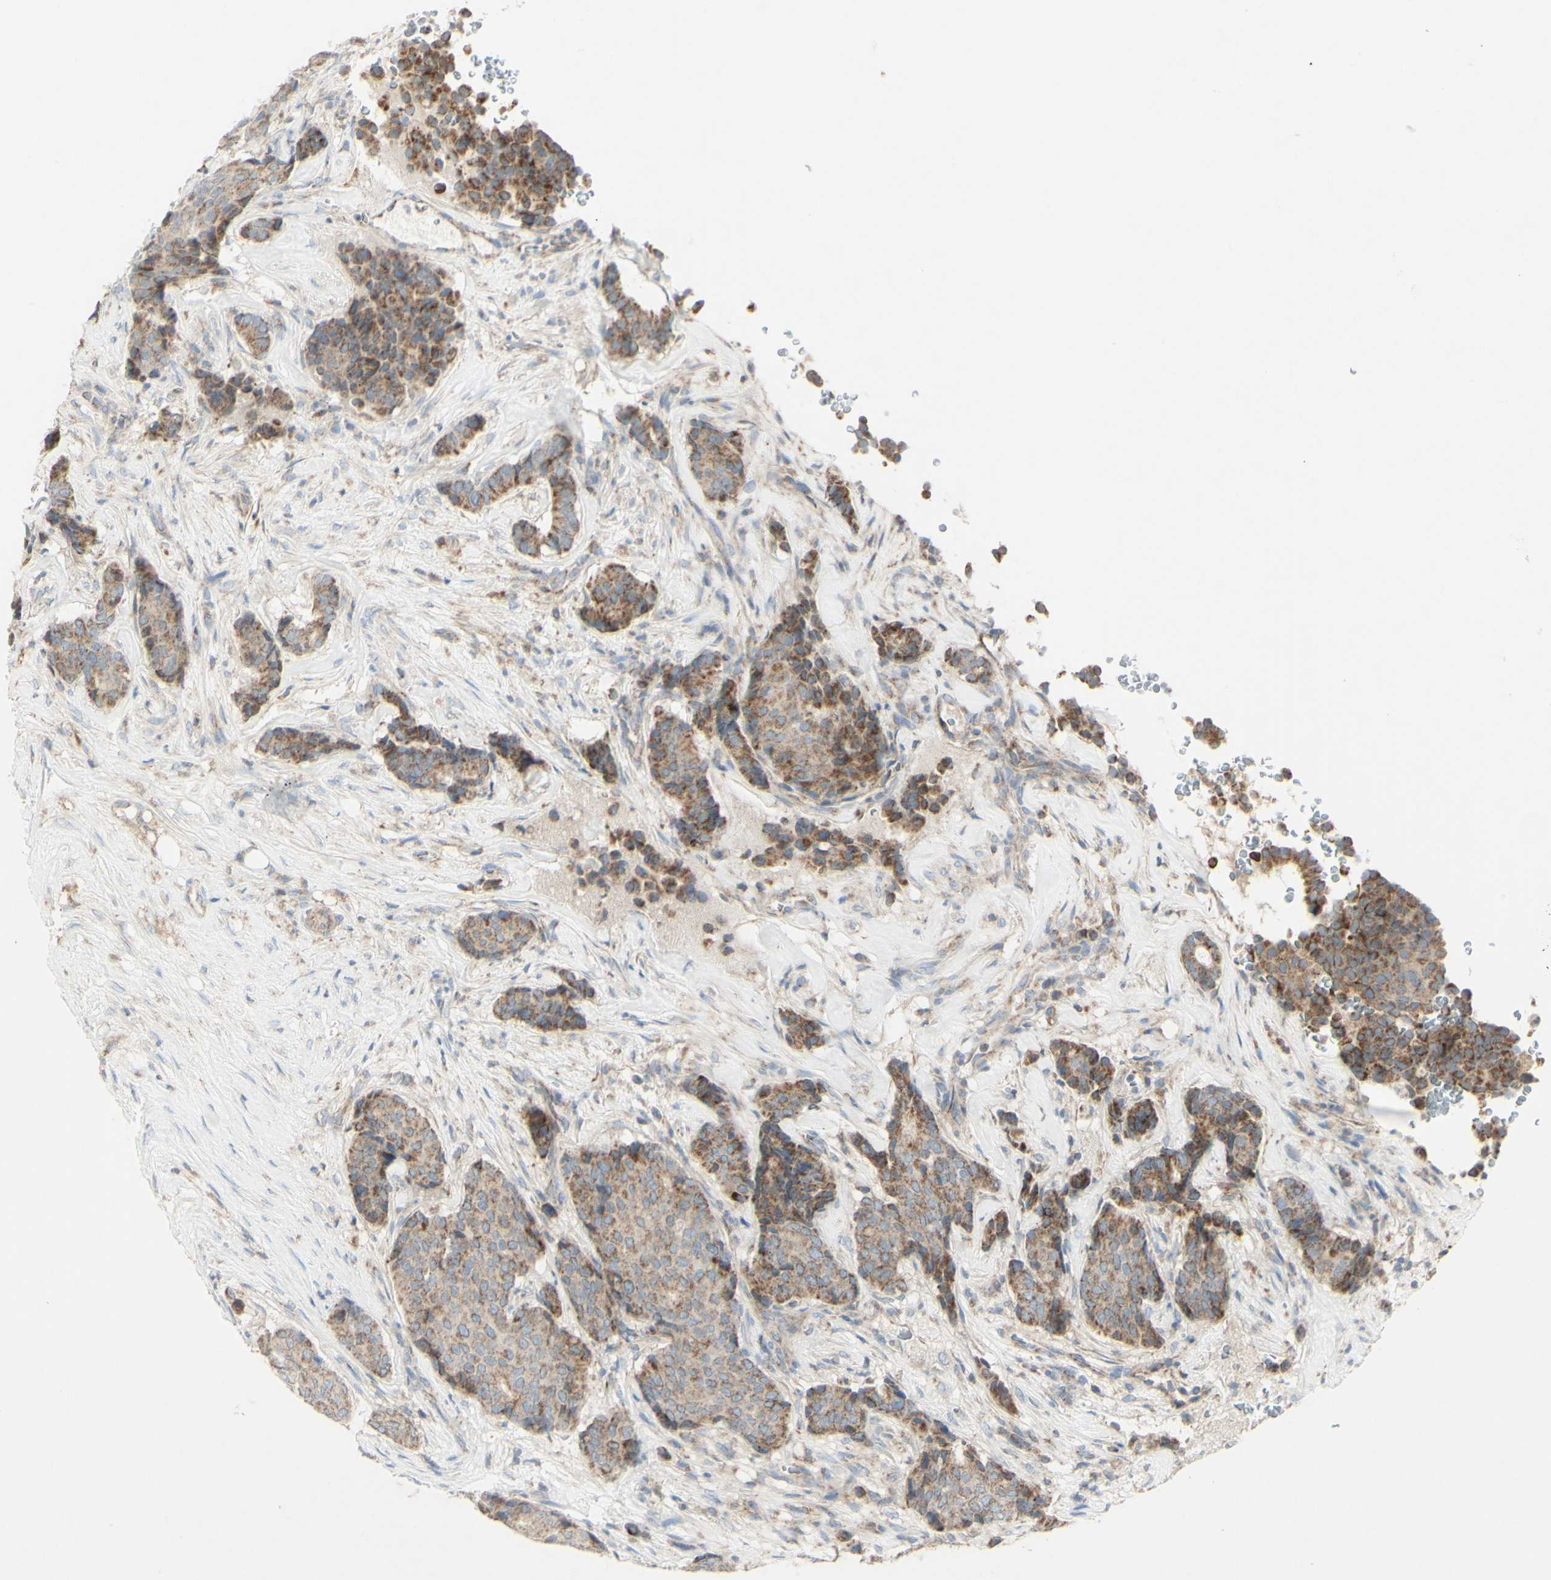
{"staining": {"intensity": "moderate", "quantity": "25%-75%", "location": "cytoplasmic/membranous"}, "tissue": "breast cancer", "cell_type": "Tumor cells", "image_type": "cancer", "snomed": [{"axis": "morphology", "description": "Duct carcinoma"}, {"axis": "topography", "description": "Breast"}], "caption": "Immunohistochemistry micrograph of invasive ductal carcinoma (breast) stained for a protein (brown), which demonstrates medium levels of moderate cytoplasmic/membranous positivity in about 25%-75% of tumor cells.", "gene": "CNTNAP1", "patient": {"sex": "female", "age": 75}}